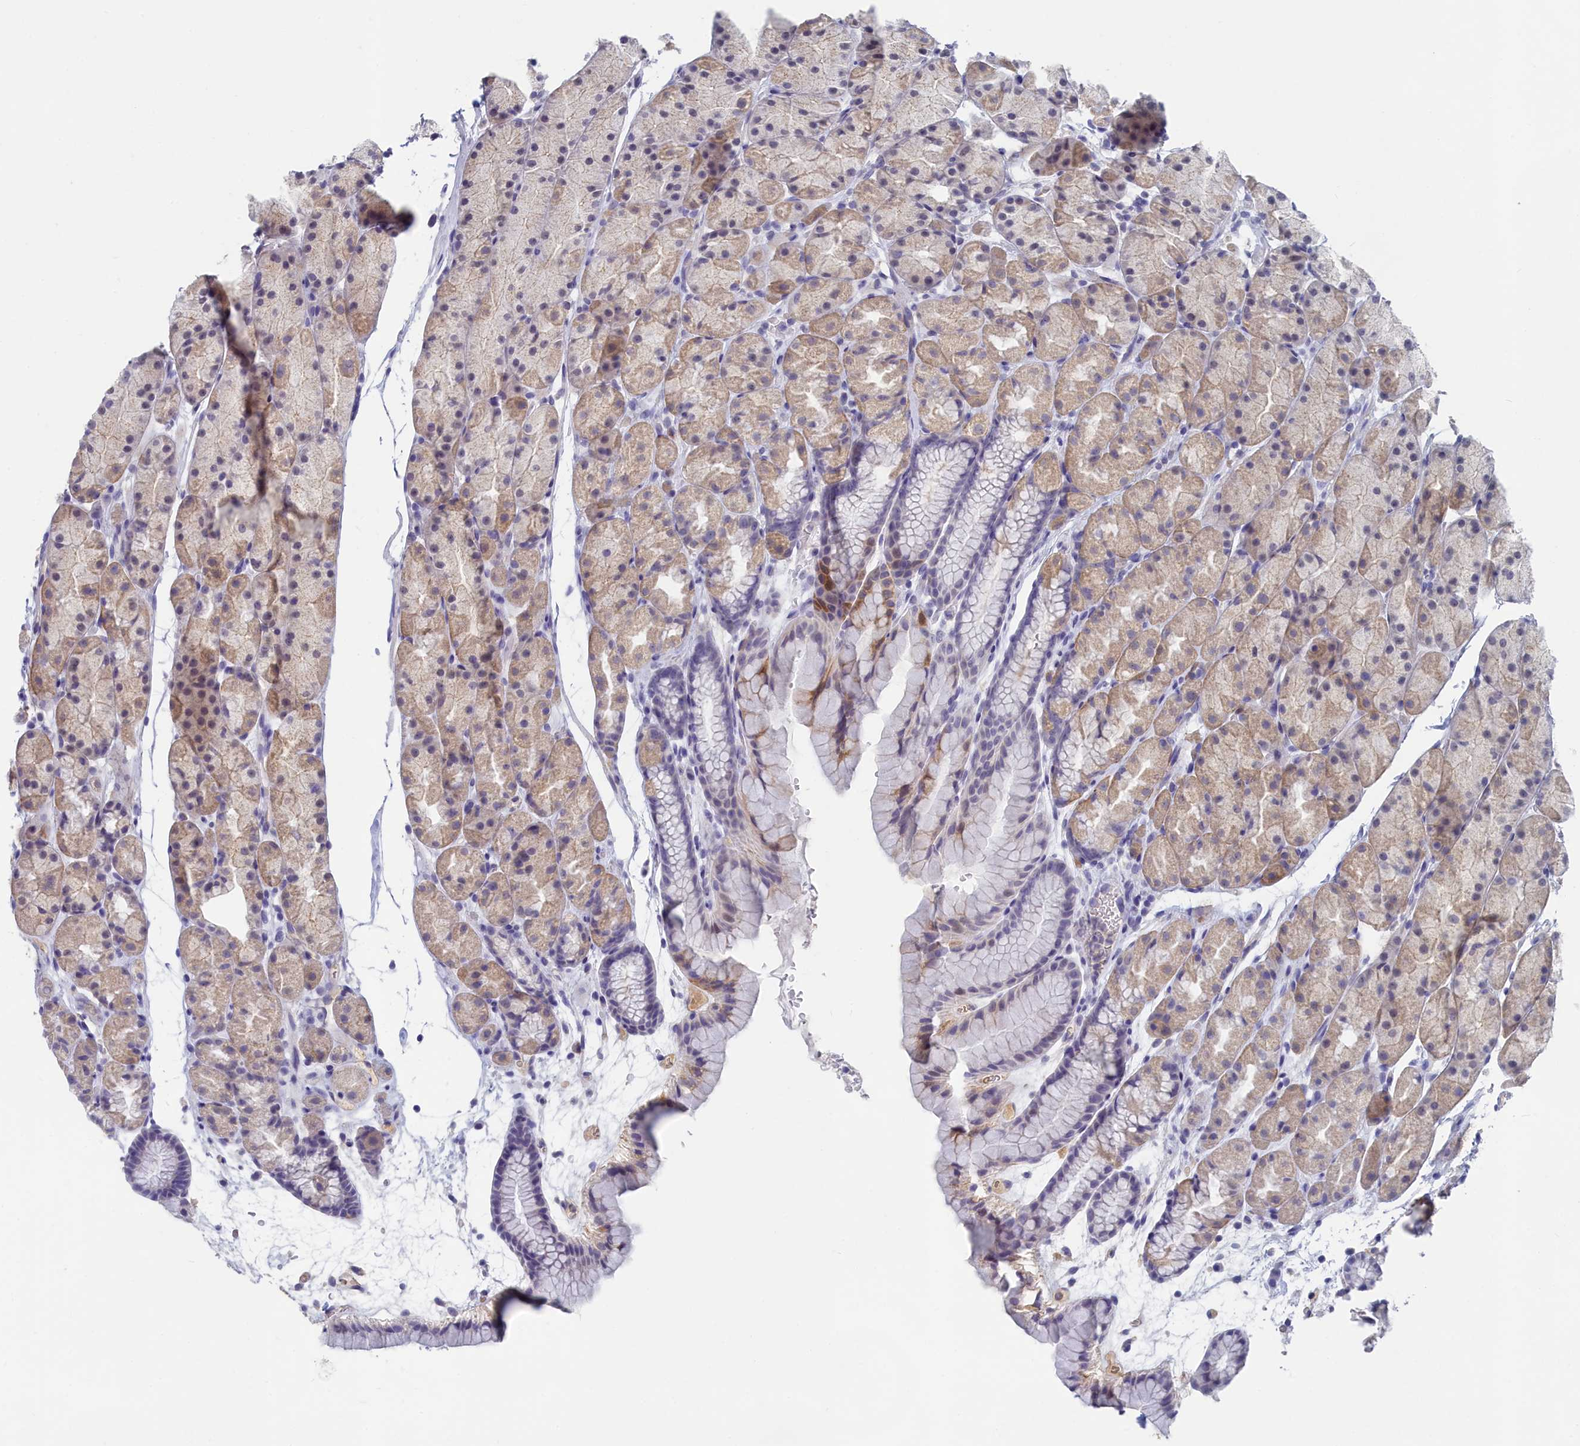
{"staining": {"intensity": "weak", "quantity": "25%-75%", "location": "cytoplasmic/membranous"}, "tissue": "stomach", "cell_type": "Glandular cells", "image_type": "normal", "snomed": [{"axis": "morphology", "description": "Normal tissue, NOS"}, {"axis": "topography", "description": "Stomach, upper"}, {"axis": "topography", "description": "Stomach"}], "caption": "Weak cytoplasmic/membranous positivity is identified in approximately 25%-75% of glandular cells in normal stomach. Nuclei are stained in blue.", "gene": "LRIF1", "patient": {"sex": "male", "age": 47}}